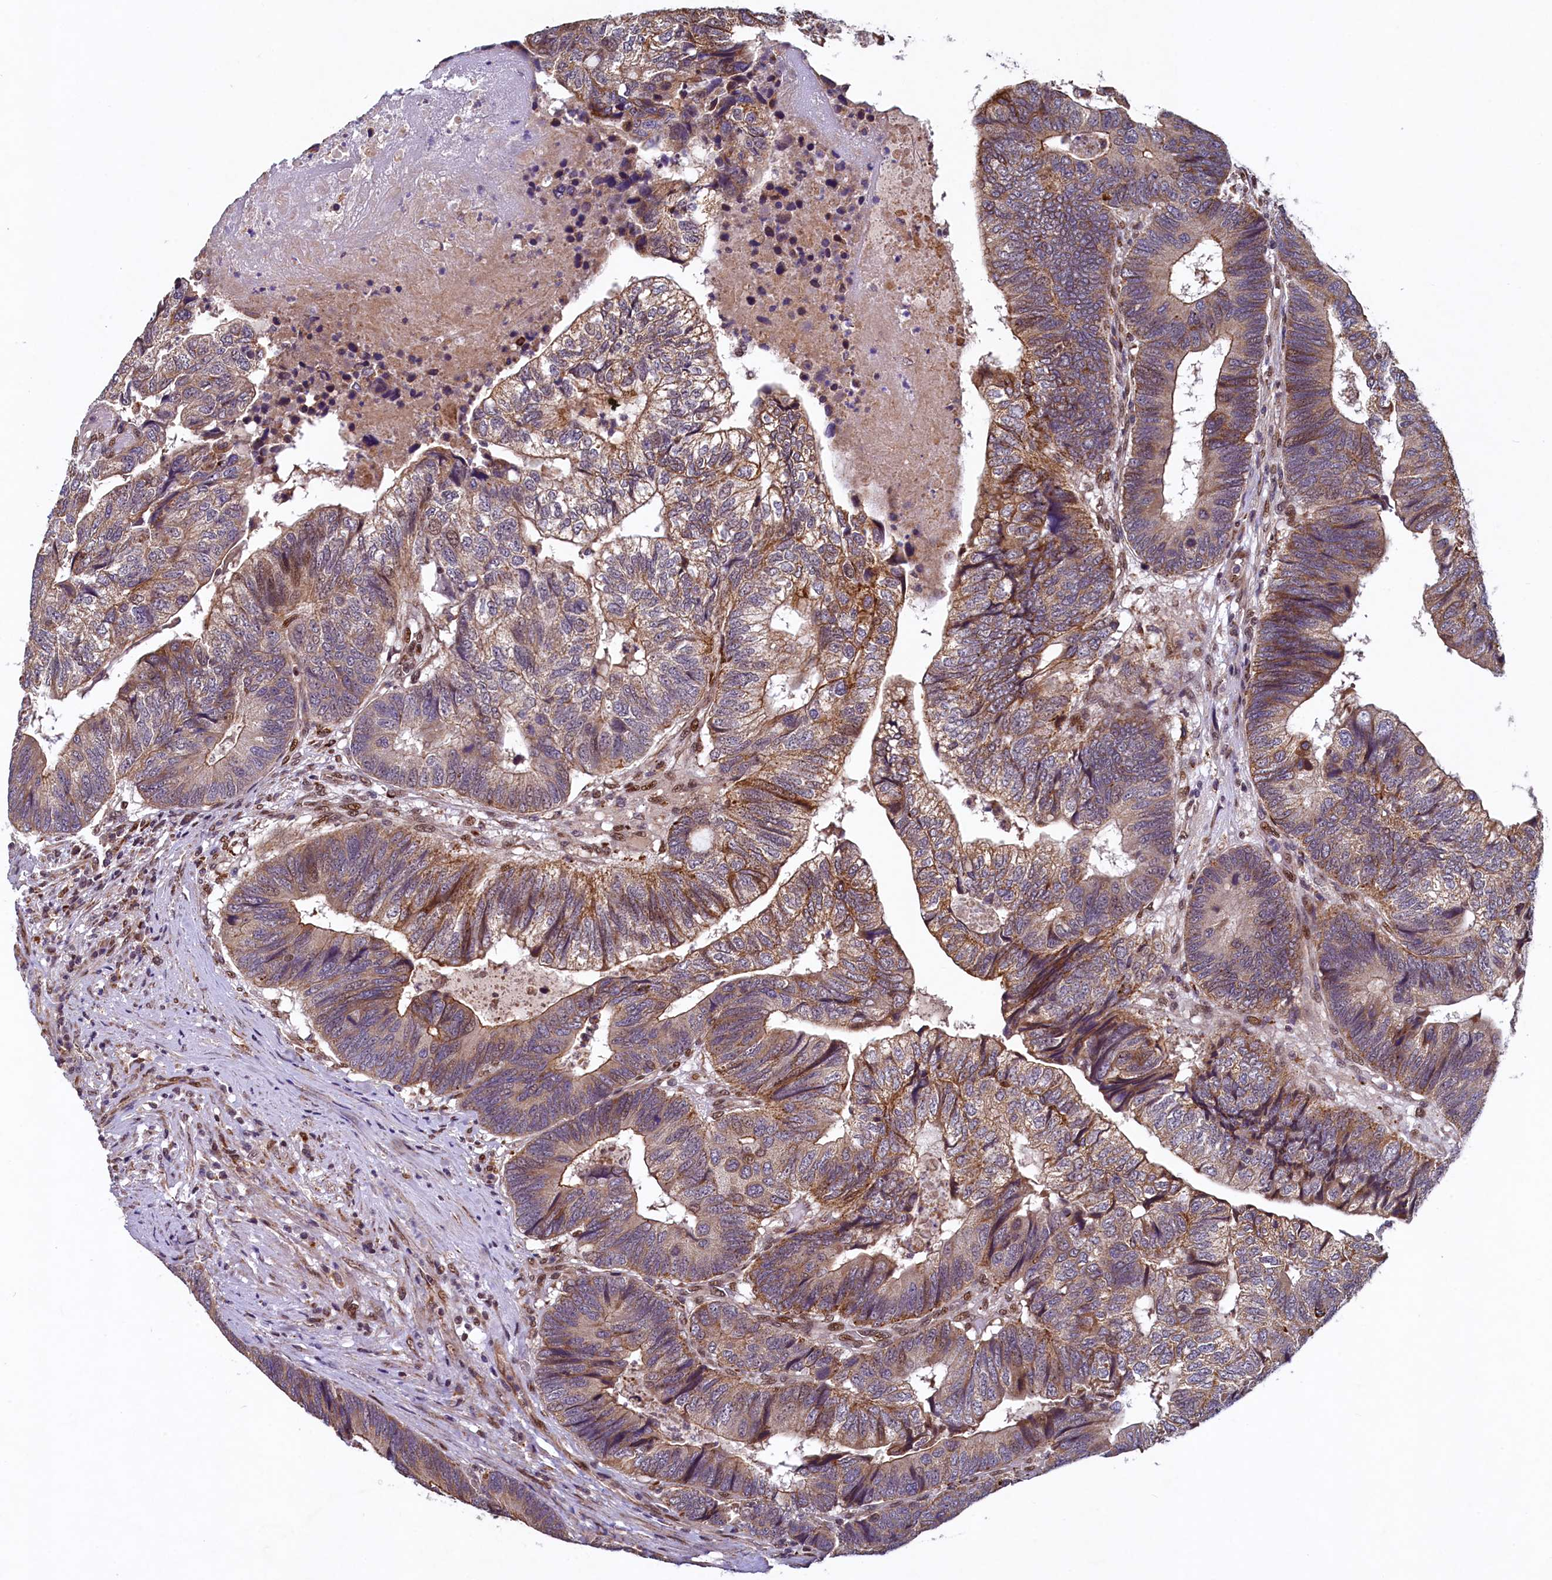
{"staining": {"intensity": "moderate", "quantity": "25%-75%", "location": "cytoplasmic/membranous"}, "tissue": "colorectal cancer", "cell_type": "Tumor cells", "image_type": "cancer", "snomed": [{"axis": "morphology", "description": "Adenocarcinoma, NOS"}, {"axis": "topography", "description": "Colon"}], "caption": "A micrograph showing moderate cytoplasmic/membranous positivity in about 25%-75% of tumor cells in colorectal adenocarcinoma, as visualized by brown immunohistochemical staining.", "gene": "ZNF577", "patient": {"sex": "female", "age": 67}}